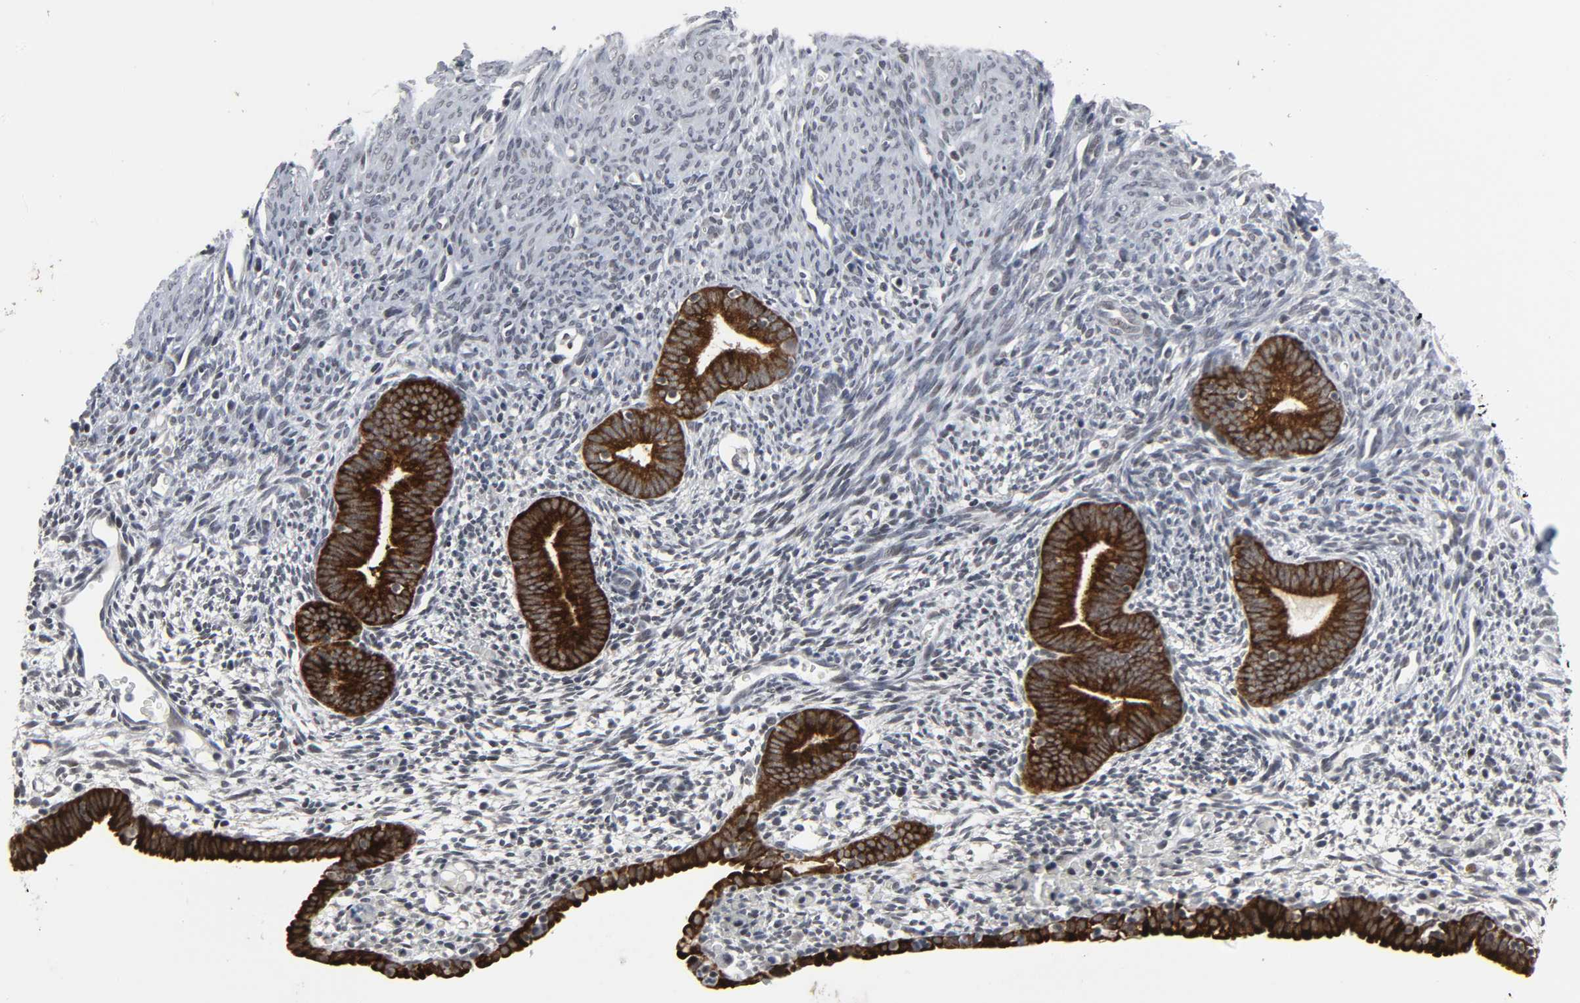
{"staining": {"intensity": "negative", "quantity": "none", "location": "none"}, "tissue": "endometrium", "cell_type": "Cells in endometrial stroma", "image_type": "normal", "snomed": [{"axis": "morphology", "description": "Normal tissue, NOS"}, {"axis": "morphology", "description": "Atrophy, NOS"}, {"axis": "topography", "description": "Uterus"}, {"axis": "topography", "description": "Endometrium"}], "caption": "Immunohistochemistry histopathology image of benign endometrium: human endometrium stained with DAB demonstrates no significant protein expression in cells in endometrial stroma.", "gene": "MUC1", "patient": {"sex": "female", "age": 68}}